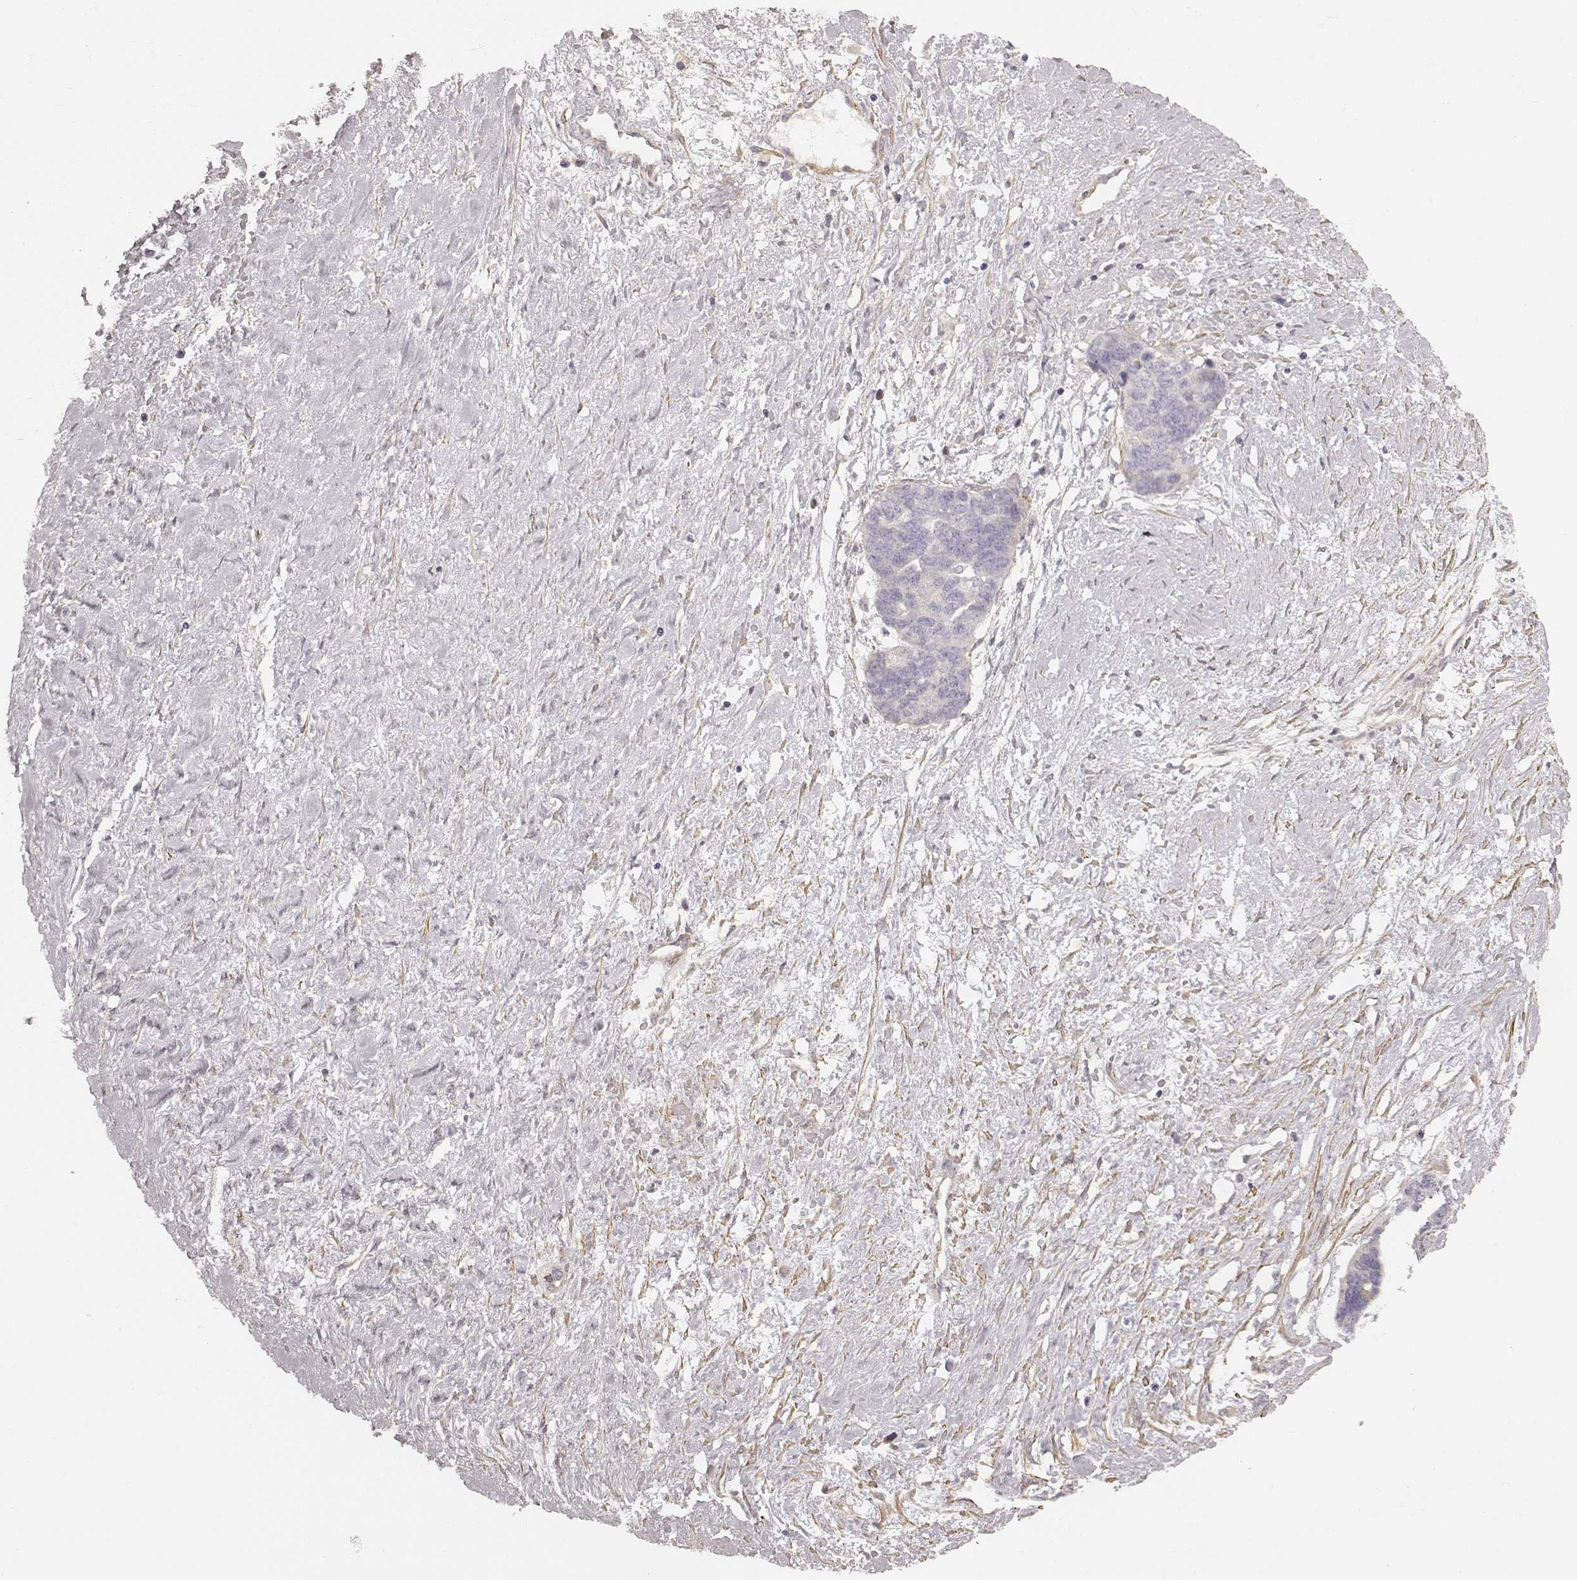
{"staining": {"intensity": "negative", "quantity": "none", "location": "none"}, "tissue": "ovarian cancer", "cell_type": "Tumor cells", "image_type": "cancer", "snomed": [{"axis": "morphology", "description": "Cystadenocarcinoma, serous, NOS"}, {"axis": "topography", "description": "Ovary"}], "caption": "There is no significant staining in tumor cells of ovarian cancer. (Stains: DAB immunohistochemistry (IHC) with hematoxylin counter stain, Microscopy: brightfield microscopy at high magnification).", "gene": "KCNJ9", "patient": {"sex": "female", "age": 69}}